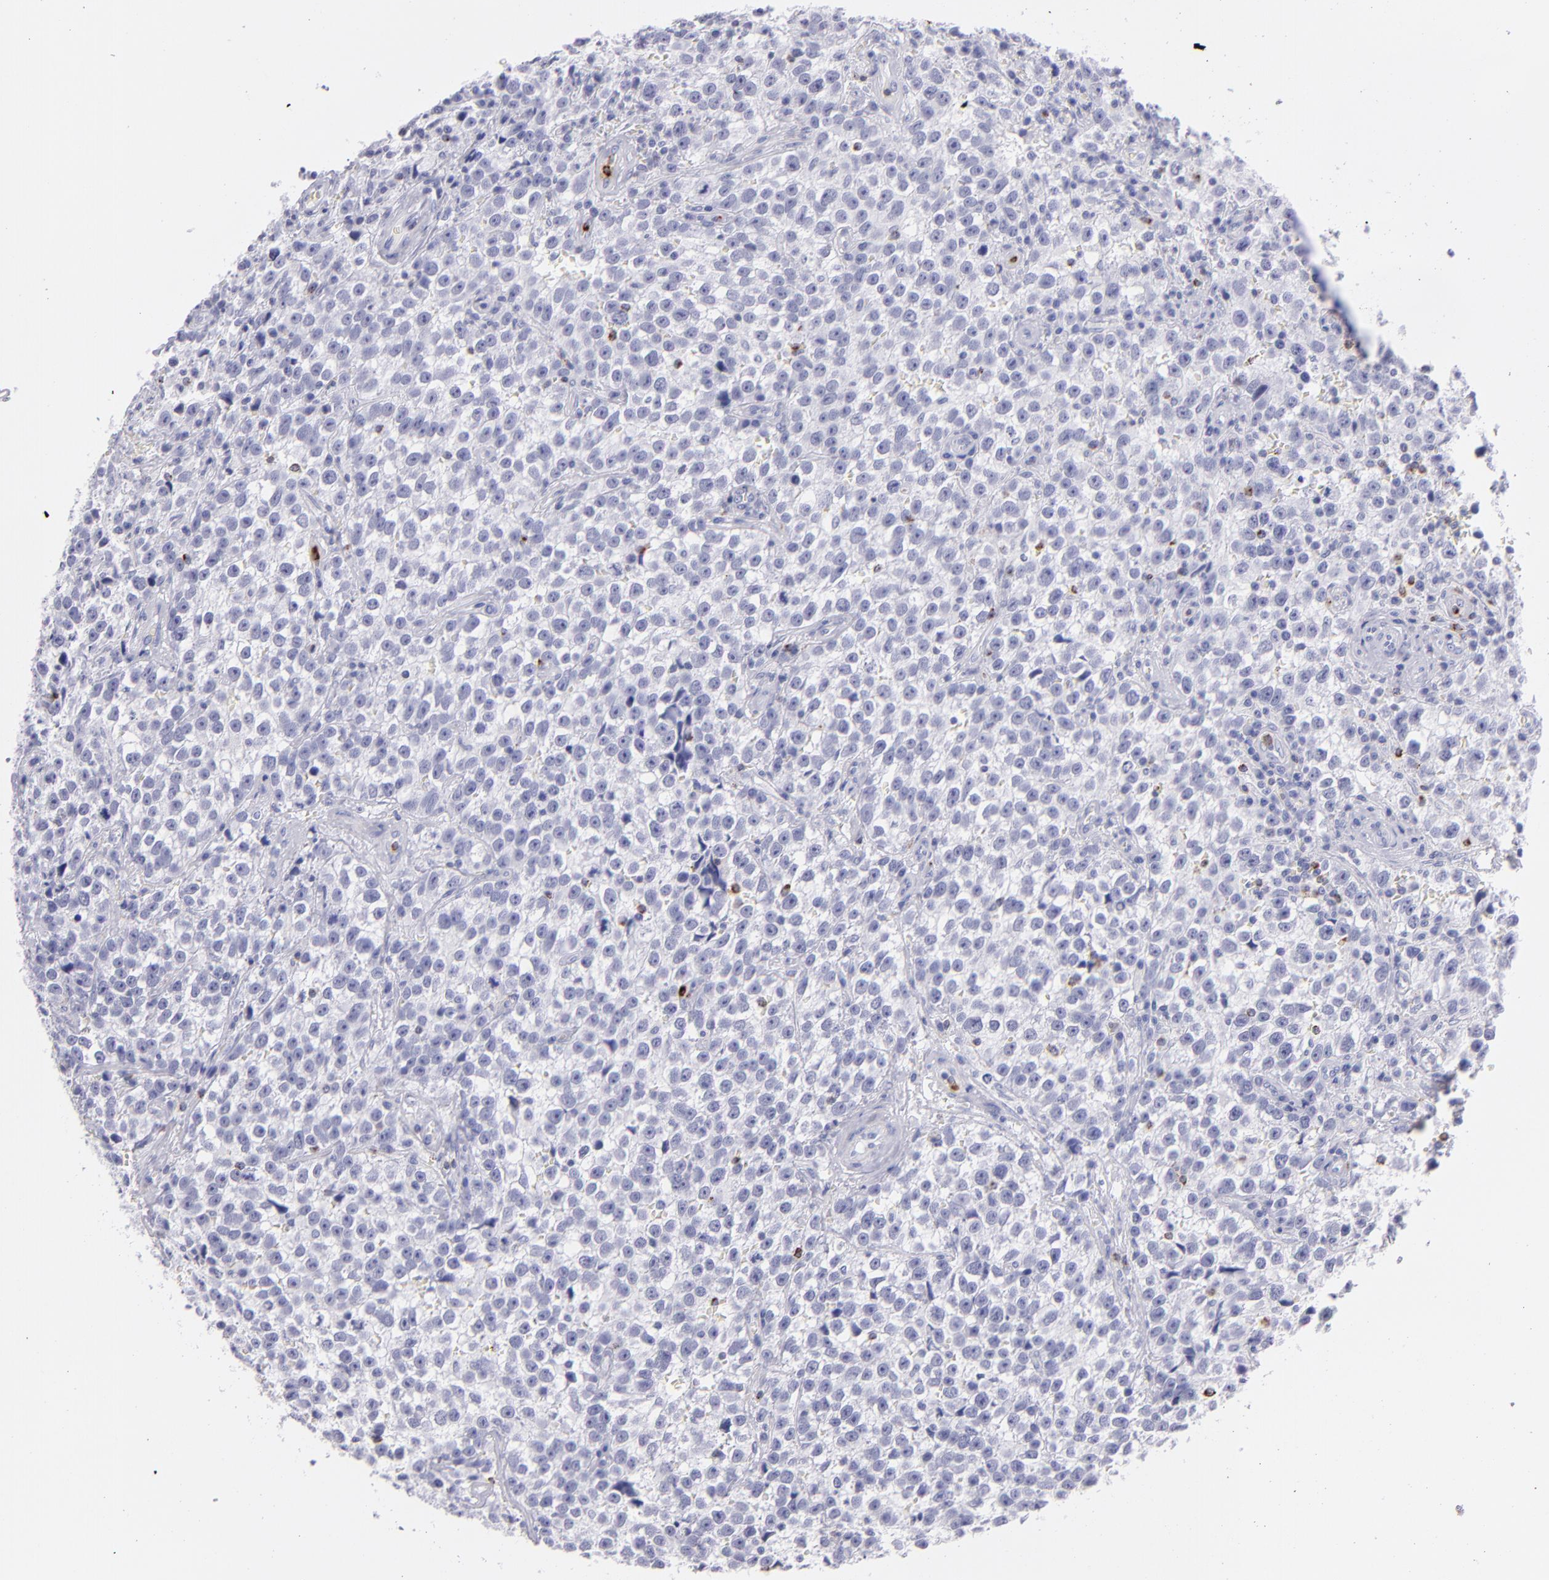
{"staining": {"intensity": "negative", "quantity": "none", "location": "none"}, "tissue": "testis cancer", "cell_type": "Tumor cells", "image_type": "cancer", "snomed": [{"axis": "morphology", "description": "Seminoma, NOS"}, {"axis": "topography", "description": "Testis"}], "caption": "Photomicrograph shows no significant protein expression in tumor cells of seminoma (testis).", "gene": "PRF1", "patient": {"sex": "male", "age": 38}}